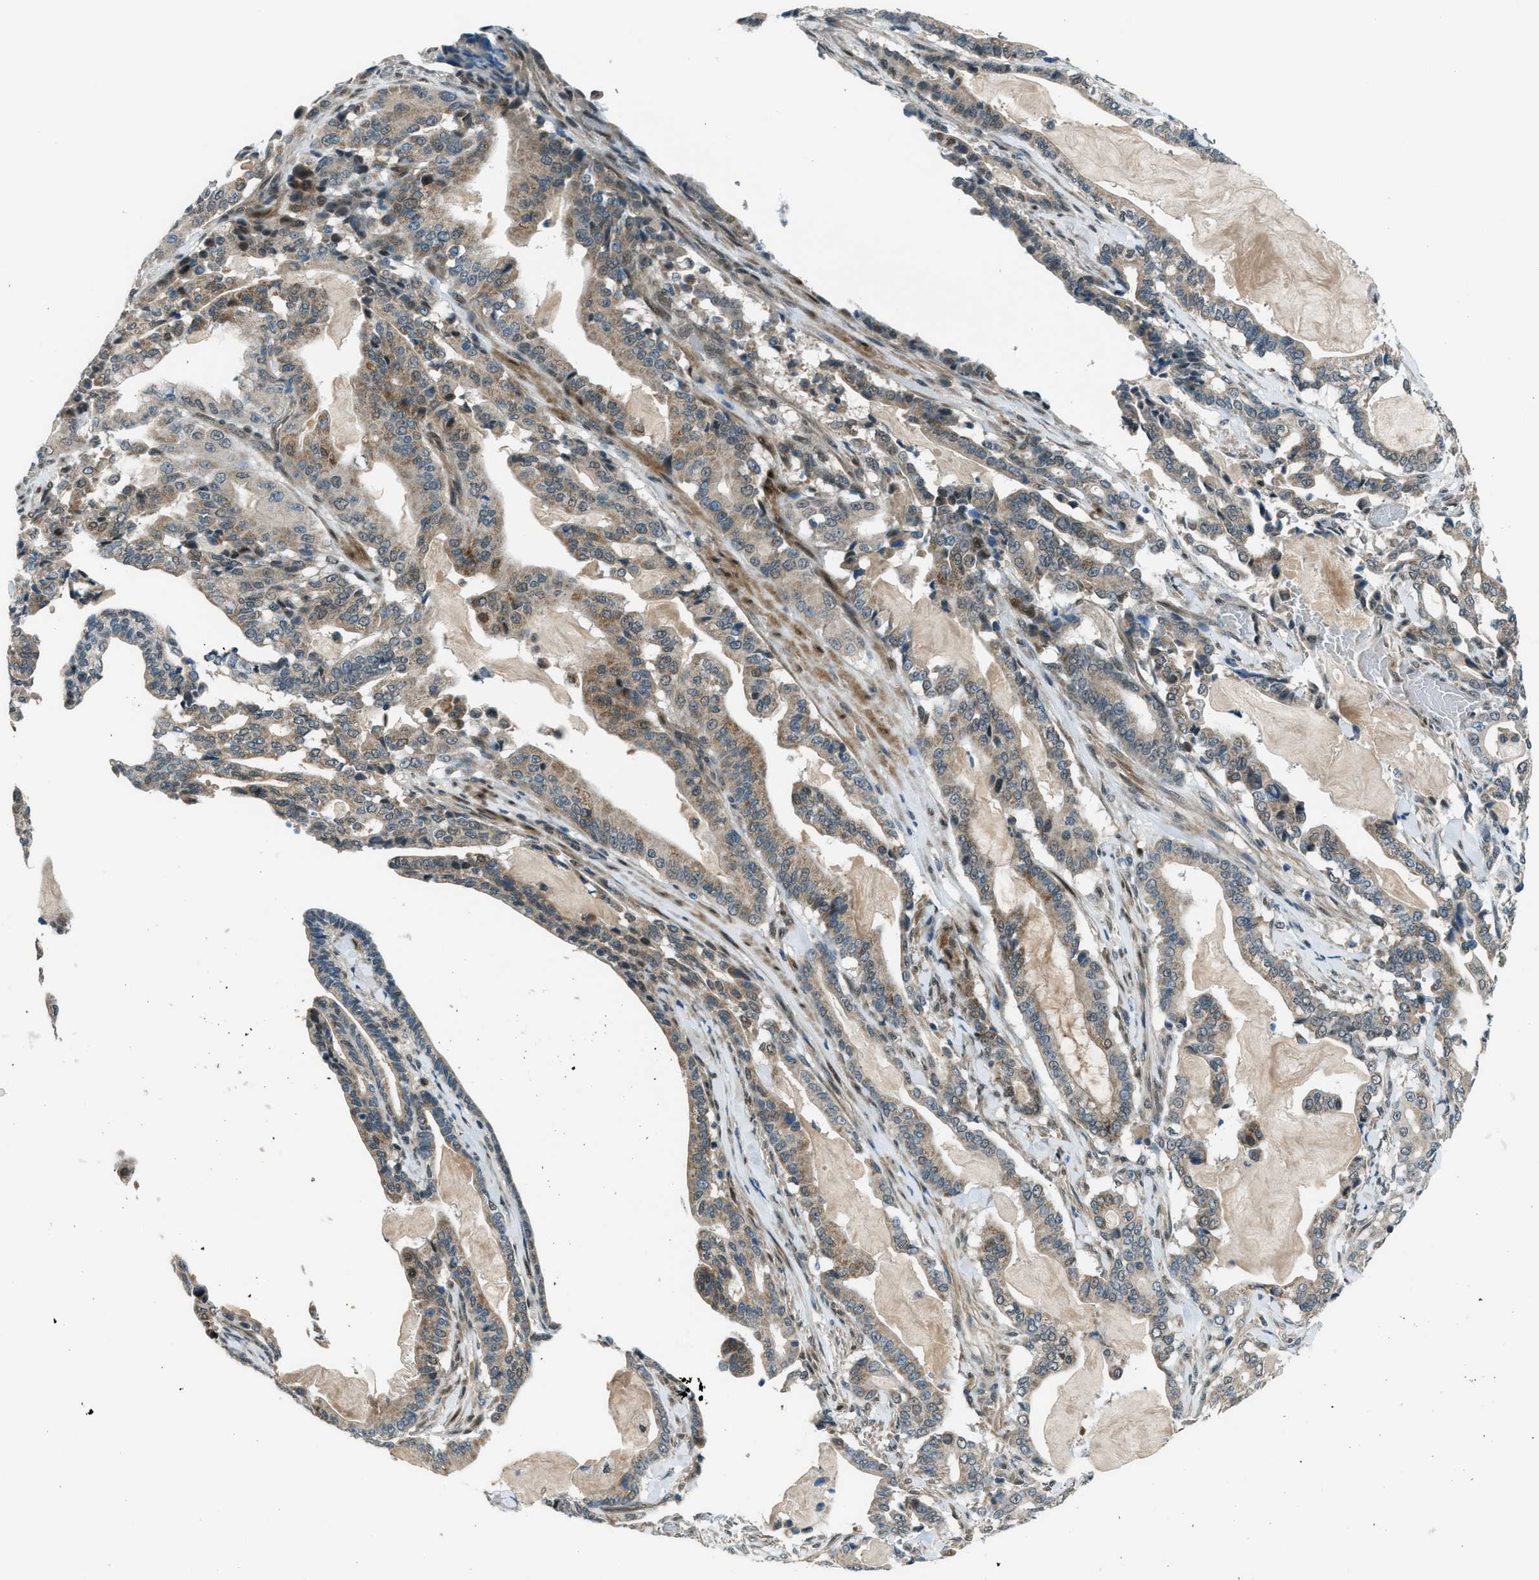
{"staining": {"intensity": "moderate", "quantity": ">75%", "location": "cytoplasmic/membranous"}, "tissue": "pancreatic cancer", "cell_type": "Tumor cells", "image_type": "cancer", "snomed": [{"axis": "morphology", "description": "Adenocarcinoma, NOS"}, {"axis": "topography", "description": "Pancreas"}], "caption": "Moderate cytoplasmic/membranous positivity for a protein is present in about >75% of tumor cells of pancreatic cancer using IHC.", "gene": "NPEPL1", "patient": {"sex": "male", "age": 63}}